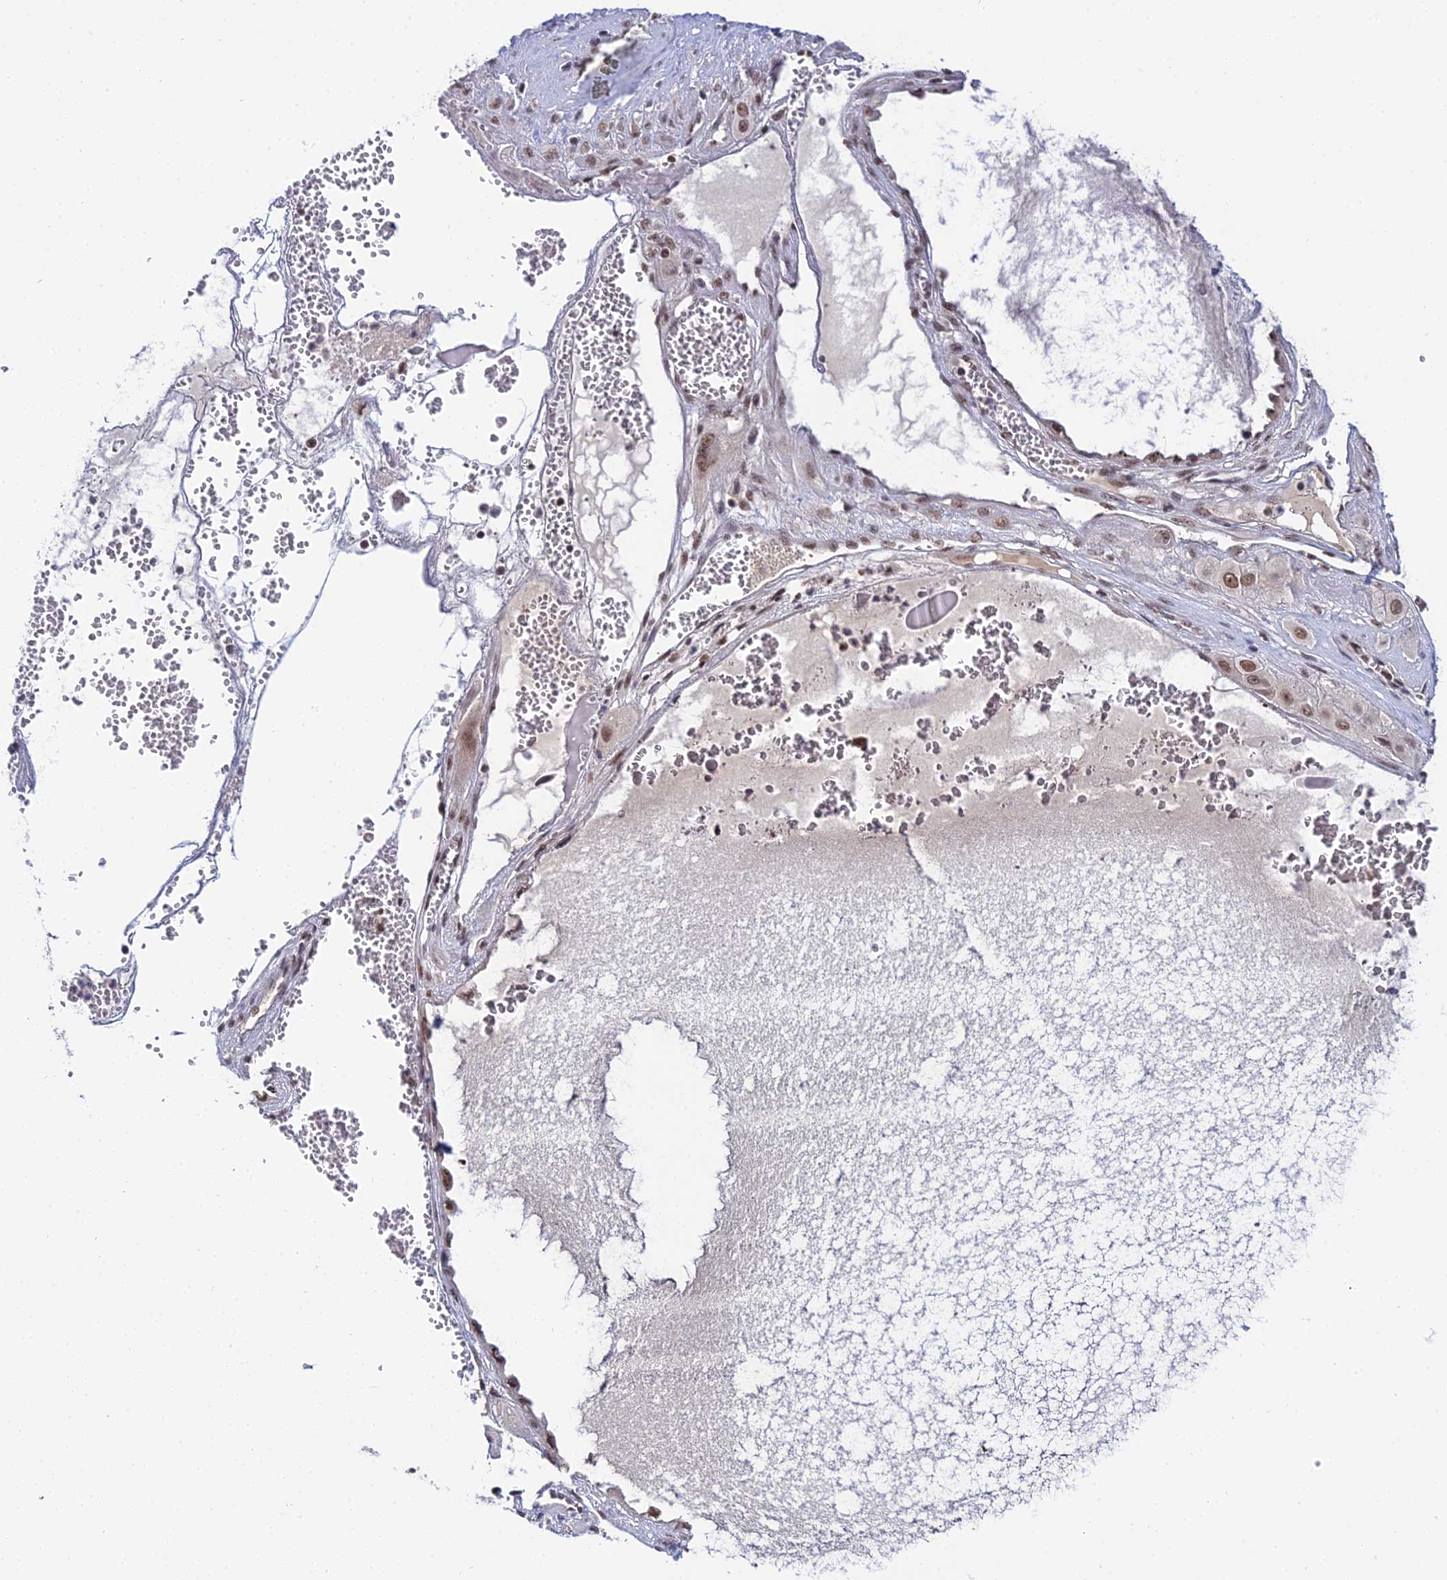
{"staining": {"intensity": "moderate", "quantity": ">75%", "location": "nuclear"}, "tissue": "cervical cancer", "cell_type": "Tumor cells", "image_type": "cancer", "snomed": [{"axis": "morphology", "description": "Squamous cell carcinoma, NOS"}, {"axis": "topography", "description": "Cervix"}], "caption": "Human cervical squamous cell carcinoma stained with a brown dye demonstrates moderate nuclear positive positivity in approximately >75% of tumor cells.", "gene": "EXOSC3", "patient": {"sex": "female", "age": 34}}